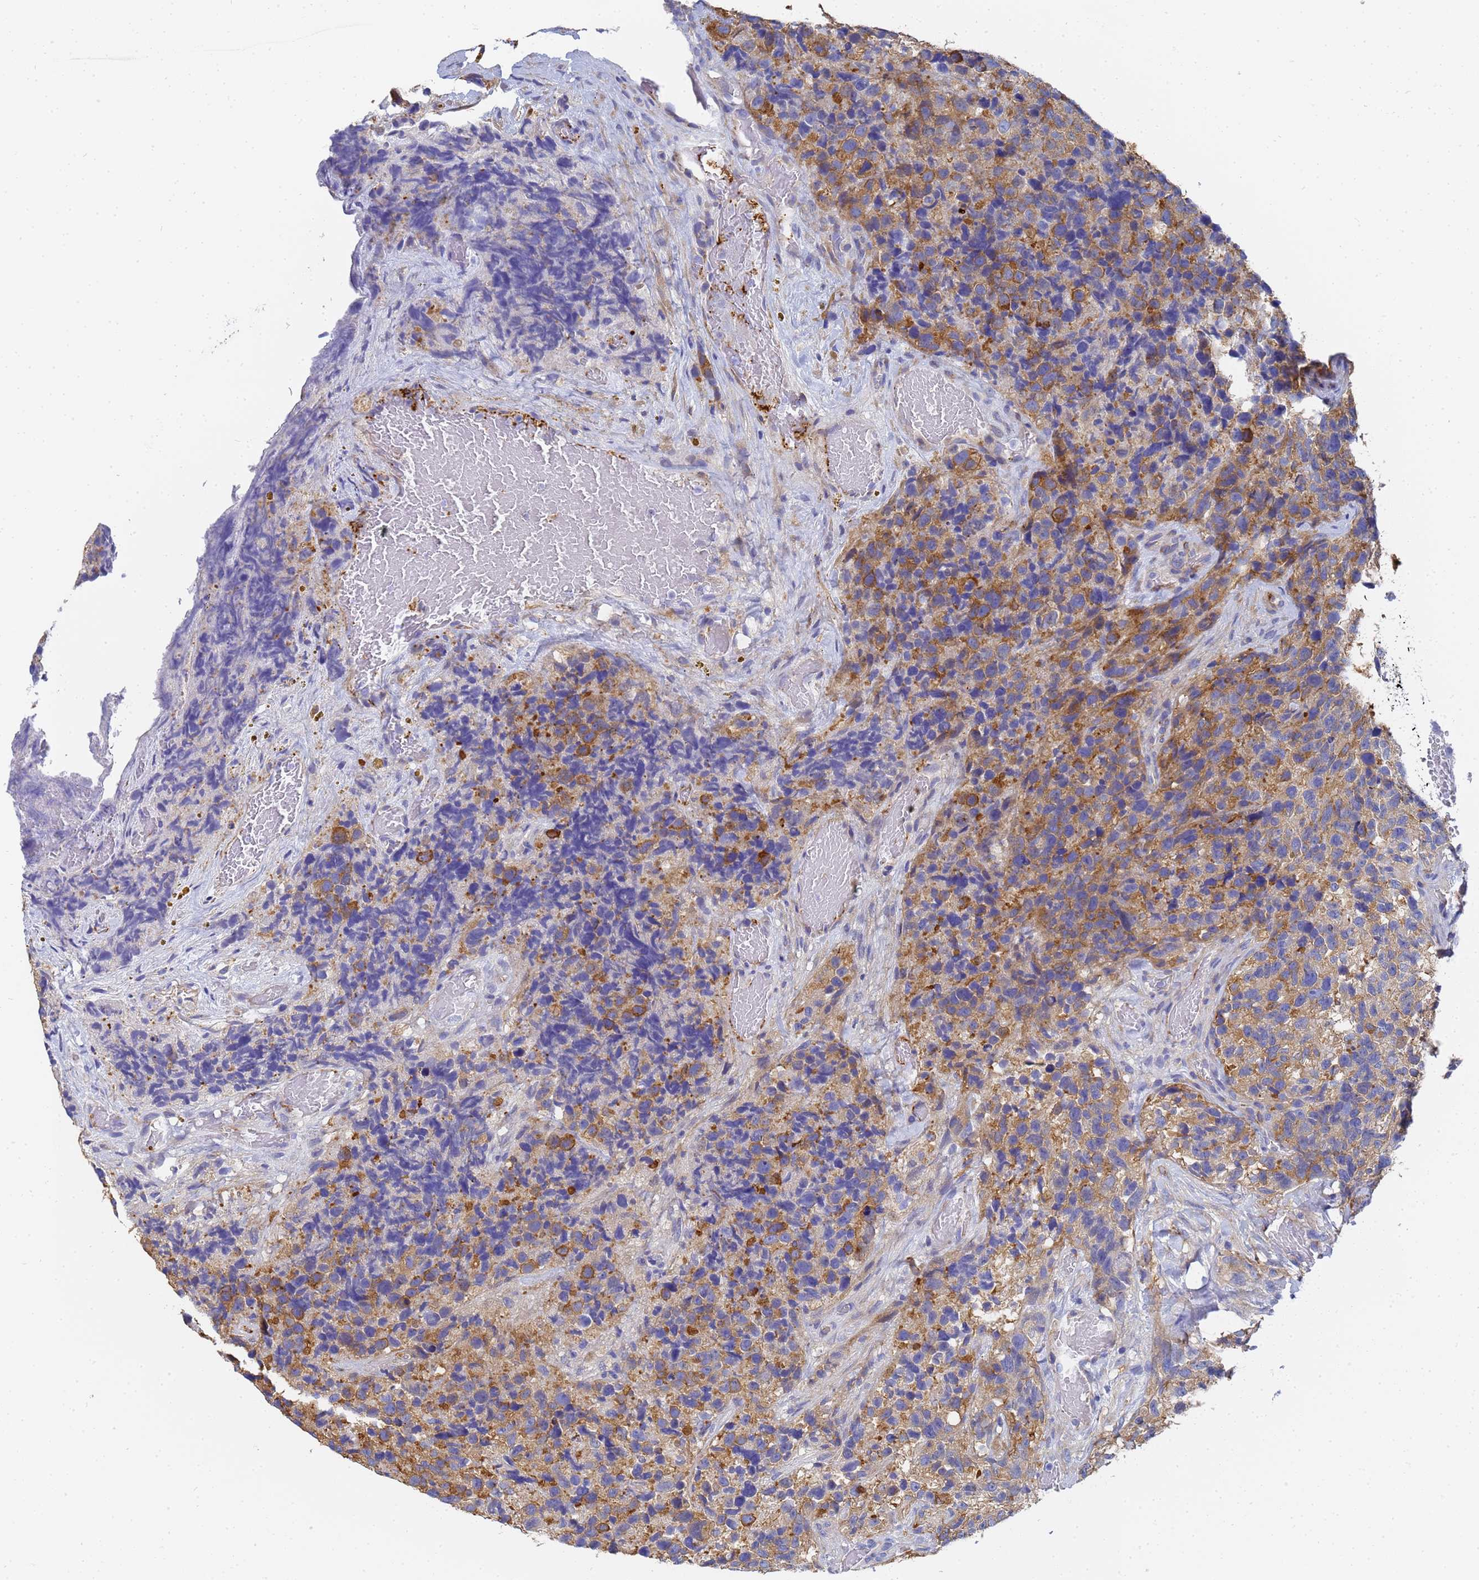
{"staining": {"intensity": "moderate", "quantity": "25%-75%", "location": "cytoplasmic/membranous"}, "tissue": "glioma", "cell_type": "Tumor cells", "image_type": "cancer", "snomed": [{"axis": "morphology", "description": "Glioma, malignant, High grade"}, {"axis": "topography", "description": "Brain"}], "caption": "Human malignant glioma (high-grade) stained with a protein marker shows moderate staining in tumor cells.", "gene": "TUBB1", "patient": {"sex": "male", "age": 69}}